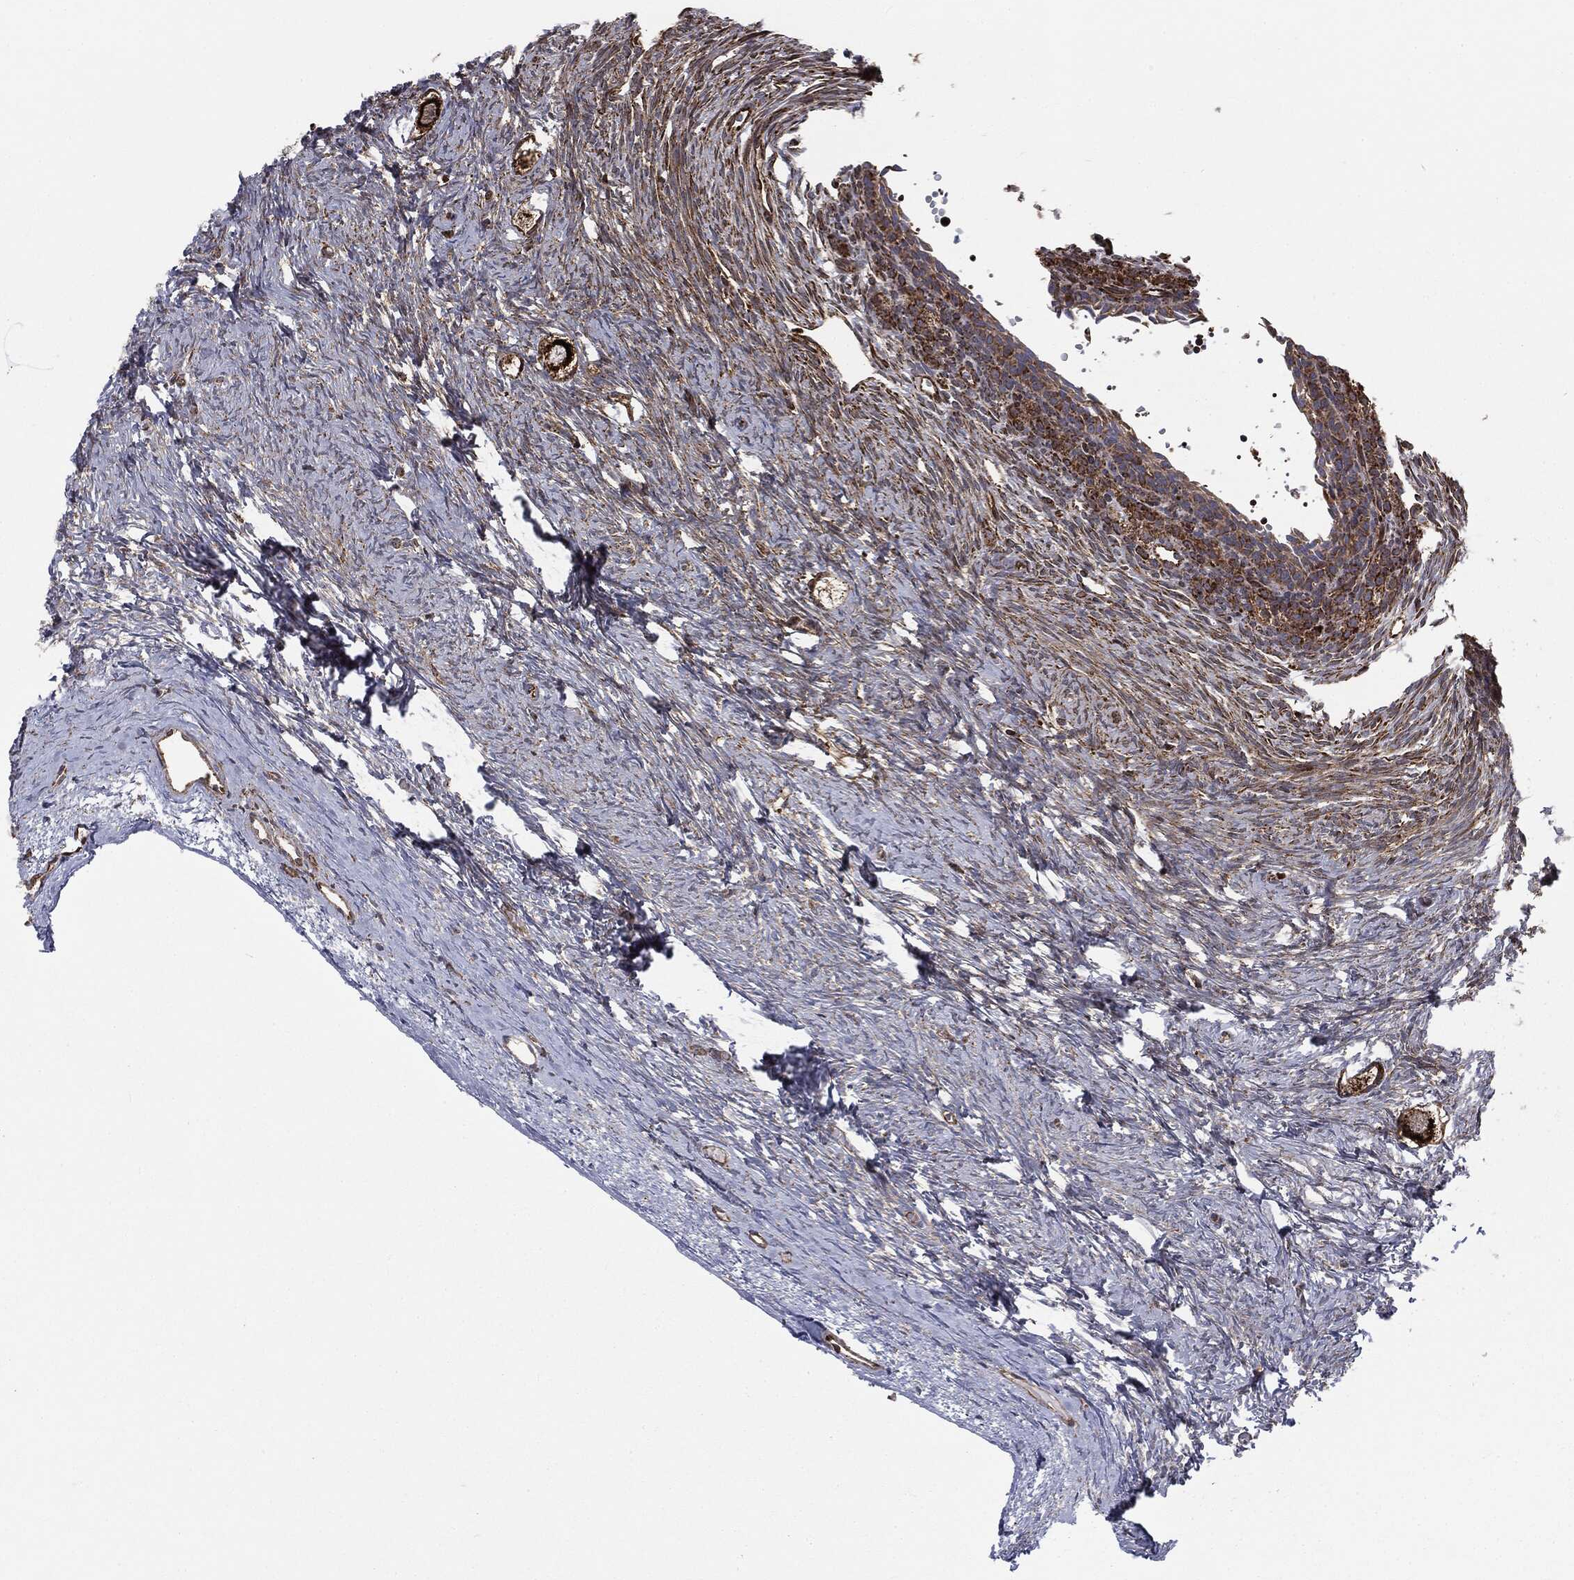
{"staining": {"intensity": "strong", "quantity": ">75%", "location": "cytoplasmic/membranous"}, "tissue": "ovary", "cell_type": "Follicle cells", "image_type": "normal", "snomed": [{"axis": "morphology", "description": "Normal tissue, NOS"}, {"axis": "topography", "description": "Ovary"}], "caption": "A high-resolution histopathology image shows immunohistochemistry staining of unremarkable ovary, which displays strong cytoplasmic/membranous staining in about >75% of follicle cells. The staining was performed using DAB, with brown indicating positive protein expression. Nuclei are stained blue with hematoxylin.", "gene": "CYLD", "patient": {"sex": "female", "age": 27}}